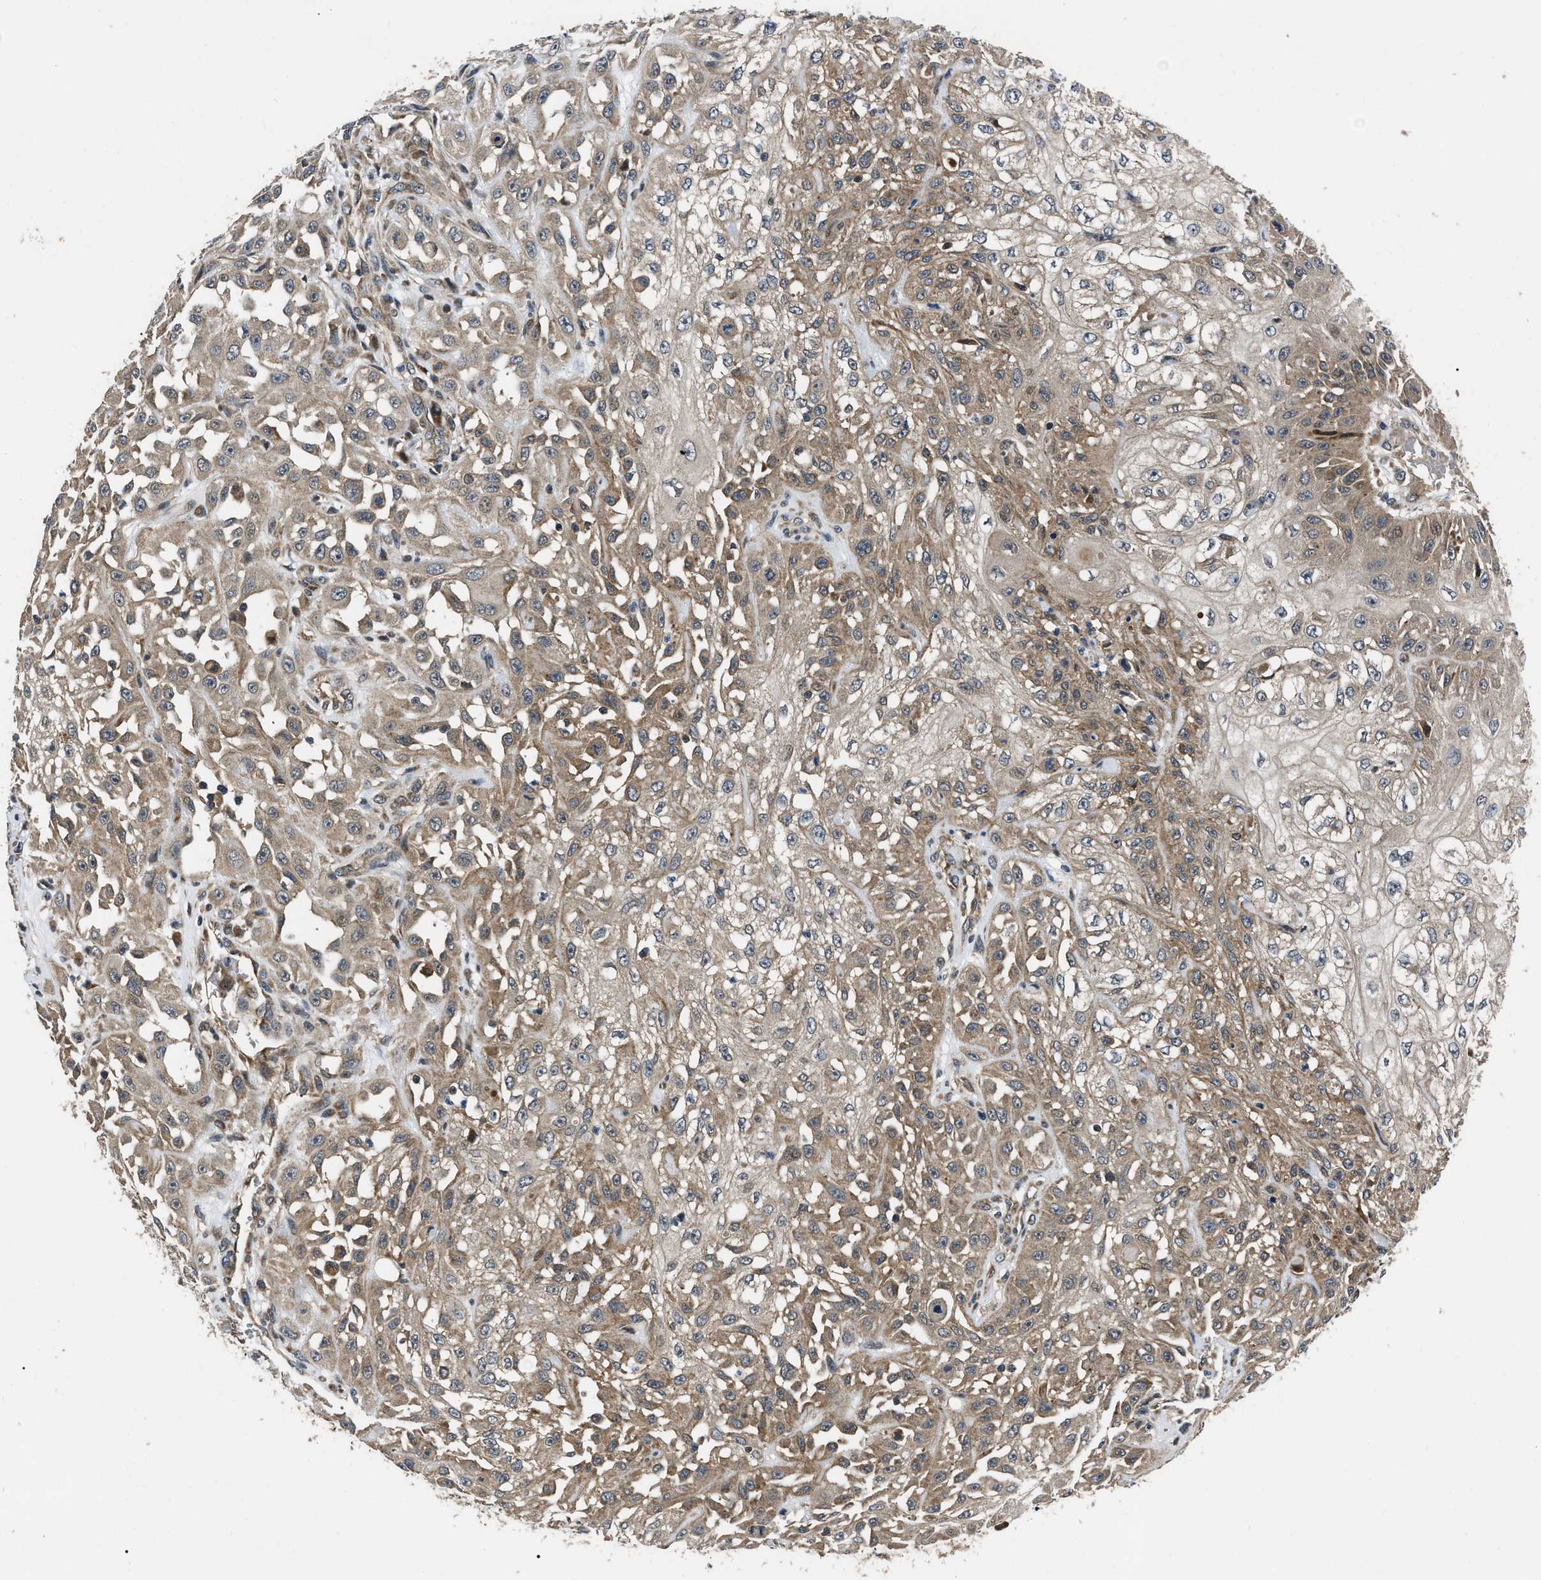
{"staining": {"intensity": "moderate", "quantity": ">75%", "location": "cytoplasmic/membranous"}, "tissue": "skin cancer", "cell_type": "Tumor cells", "image_type": "cancer", "snomed": [{"axis": "morphology", "description": "Squamous cell carcinoma, NOS"}, {"axis": "morphology", "description": "Squamous cell carcinoma, metastatic, NOS"}, {"axis": "topography", "description": "Skin"}, {"axis": "topography", "description": "Lymph node"}], "caption": "IHC photomicrograph of neoplastic tissue: skin cancer (squamous cell carcinoma) stained using immunohistochemistry shows medium levels of moderate protein expression localized specifically in the cytoplasmic/membranous of tumor cells, appearing as a cytoplasmic/membranous brown color.", "gene": "PPWD1", "patient": {"sex": "male", "age": 75}}